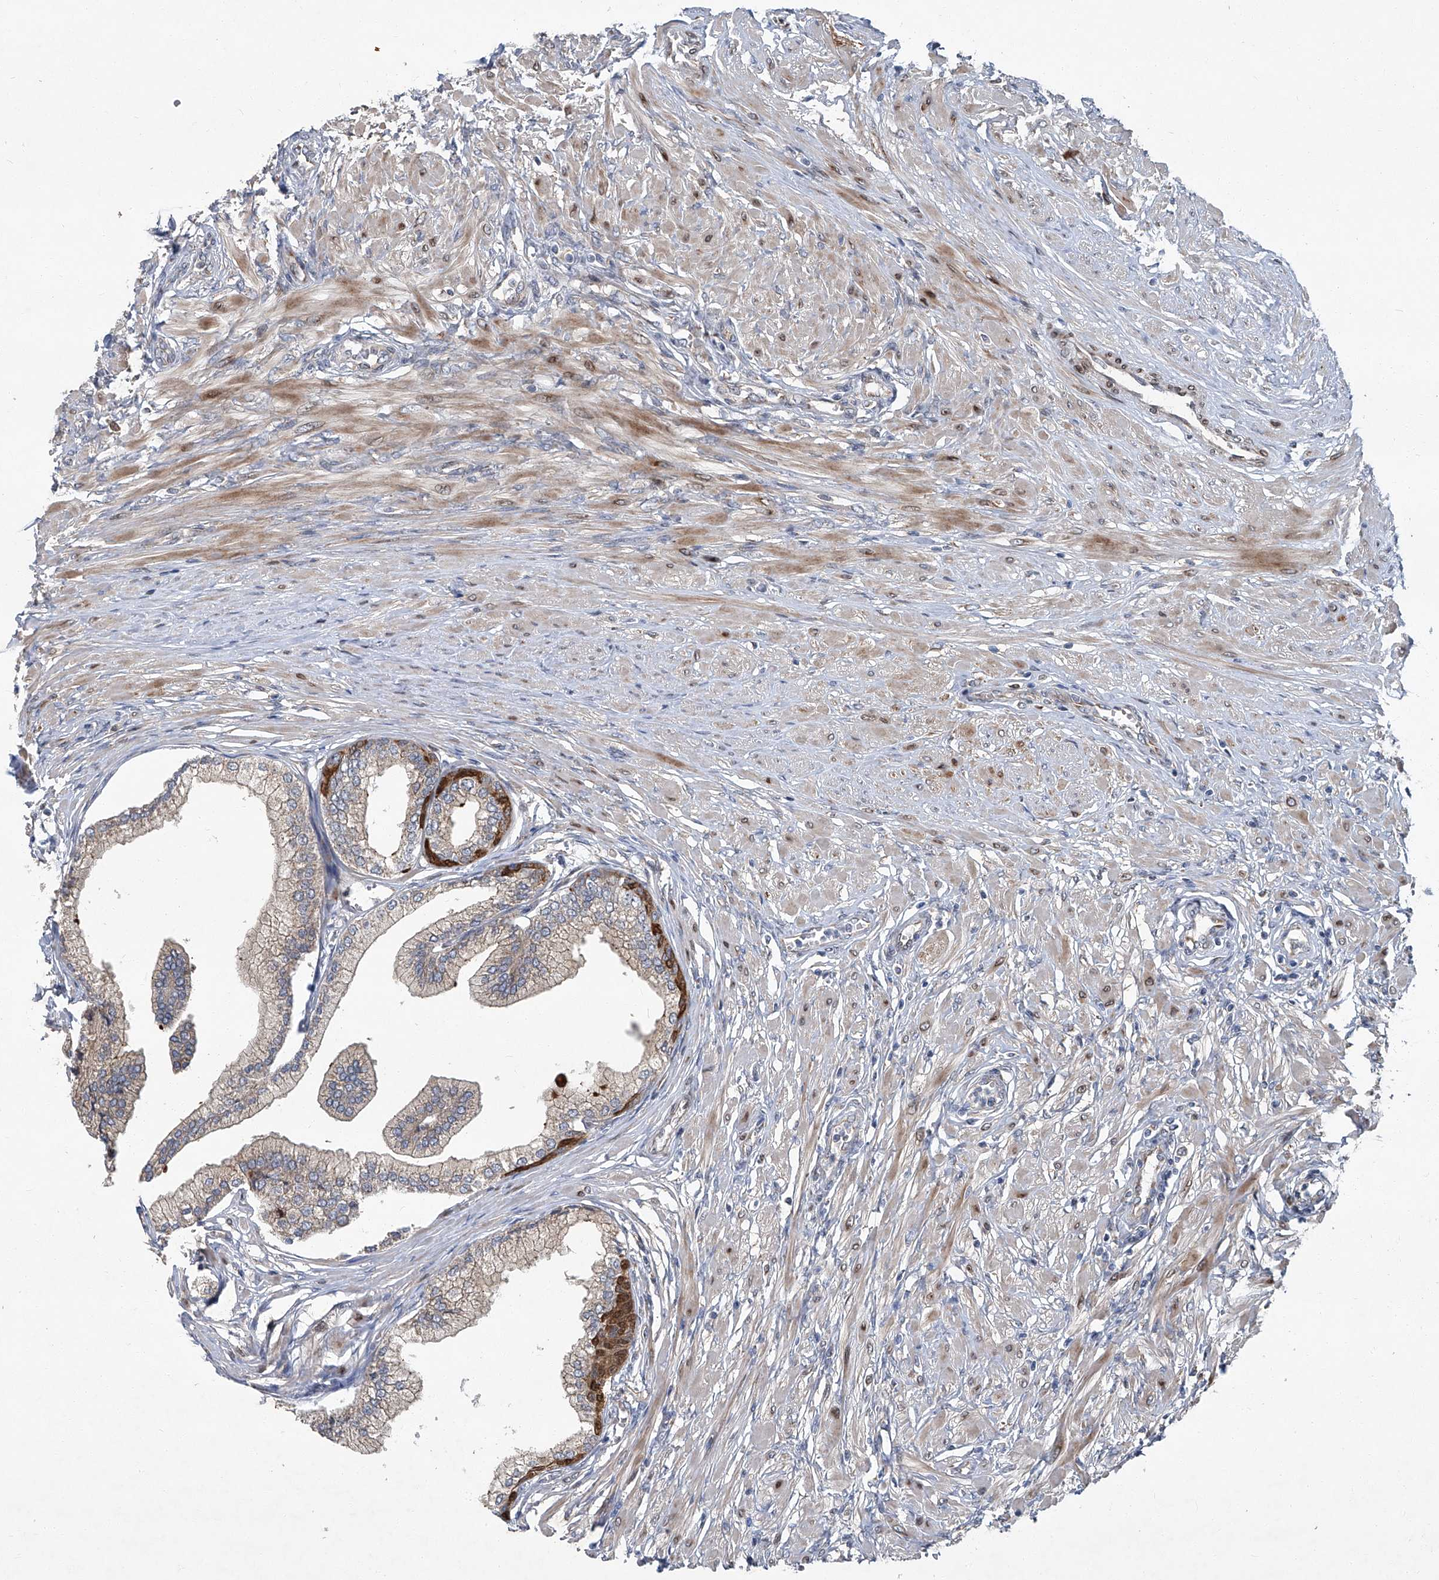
{"staining": {"intensity": "moderate", "quantity": "25%-75%", "location": "cytoplasmic/membranous"}, "tissue": "prostate", "cell_type": "Glandular cells", "image_type": "normal", "snomed": [{"axis": "morphology", "description": "Normal tissue, NOS"}, {"axis": "morphology", "description": "Urothelial carcinoma, Low grade"}, {"axis": "topography", "description": "Urinary bladder"}, {"axis": "topography", "description": "Prostate"}], "caption": "Normal prostate exhibits moderate cytoplasmic/membranous positivity in approximately 25%-75% of glandular cells.", "gene": "GPR132", "patient": {"sex": "male", "age": 60}}